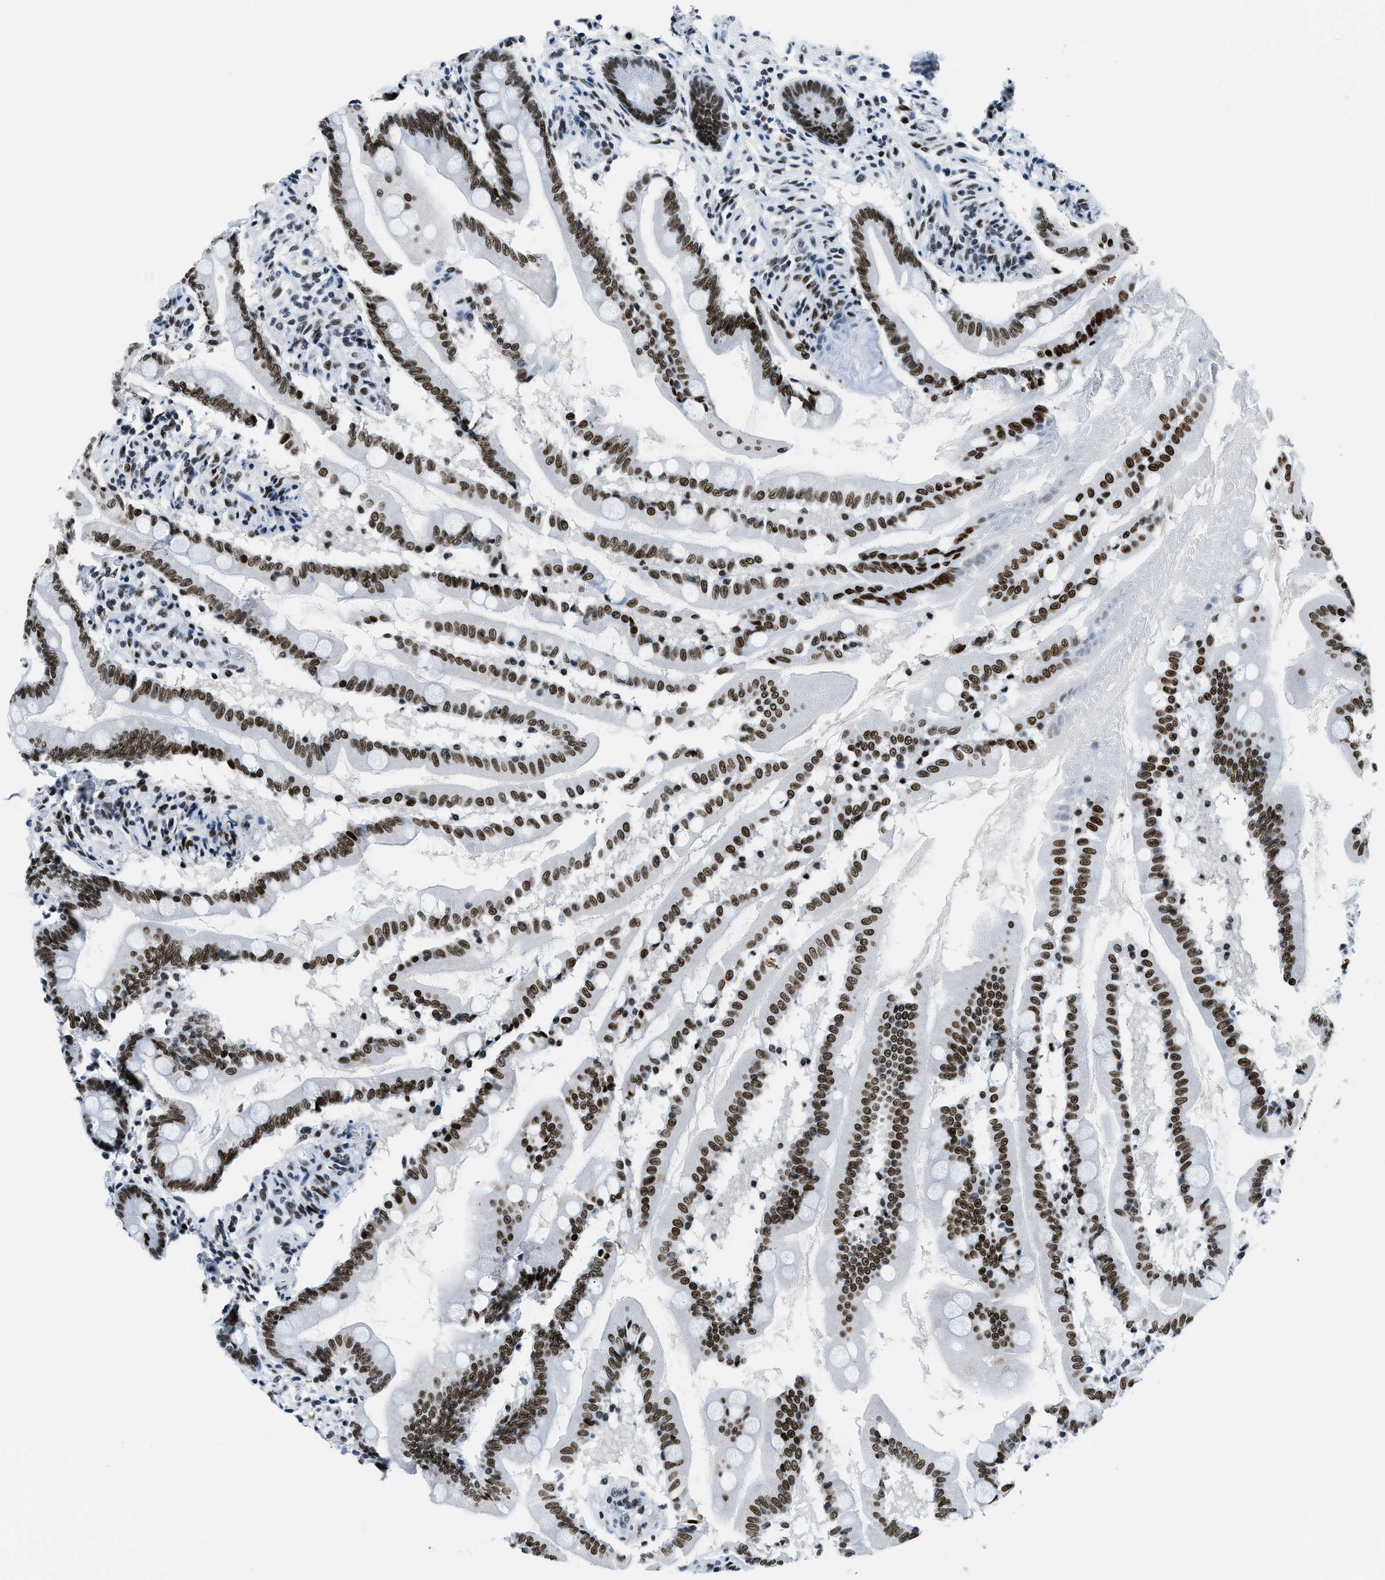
{"staining": {"intensity": "strong", "quantity": ">75%", "location": "nuclear"}, "tissue": "small intestine", "cell_type": "Glandular cells", "image_type": "normal", "snomed": [{"axis": "morphology", "description": "Normal tissue, NOS"}, {"axis": "topography", "description": "Small intestine"}], "caption": "Immunohistochemical staining of unremarkable human small intestine exhibits >75% levels of strong nuclear protein positivity in approximately >75% of glandular cells.", "gene": "TOP1", "patient": {"sex": "female", "age": 56}}